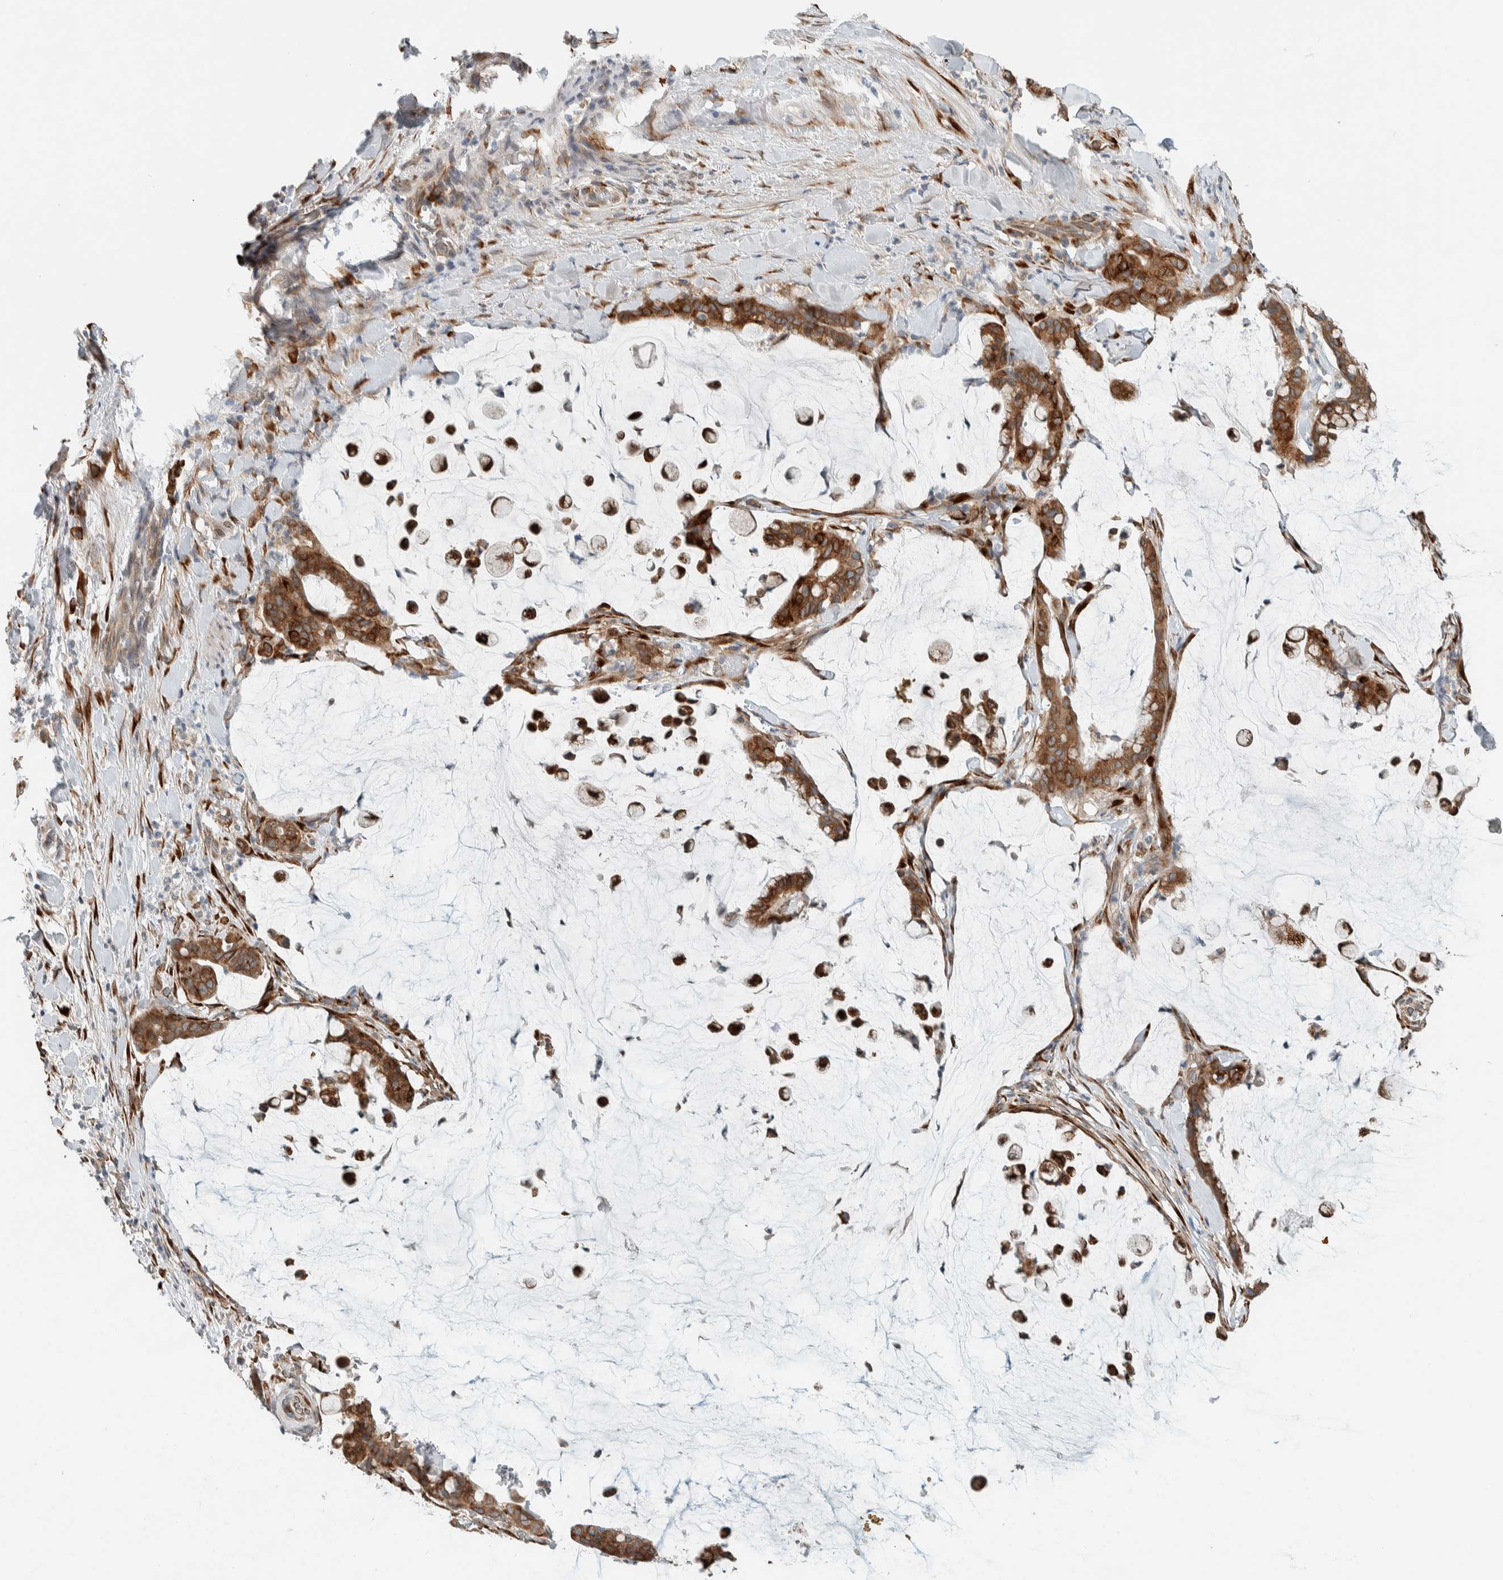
{"staining": {"intensity": "moderate", "quantity": ">75%", "location": "cytoplasmic/membranous"}, "tissue": "pancreatic cancer", "cell_type": "Tumor cells", "image_type": "cancer", "snomed": [{"axis": "morphology", "description": "Adenocarcinoma, NOS"}, {"axis": "topography", "description": "Pancreas"}], "caption": "Adenocarcinoma (pancreatic) stained for a protein (brown) exhibits moderate cytoplasmic/membranous positive positivity in approximately >75% of tumor cells.", "gene": "CTBP2", "patient": {"sex": "male", "age": 41}}